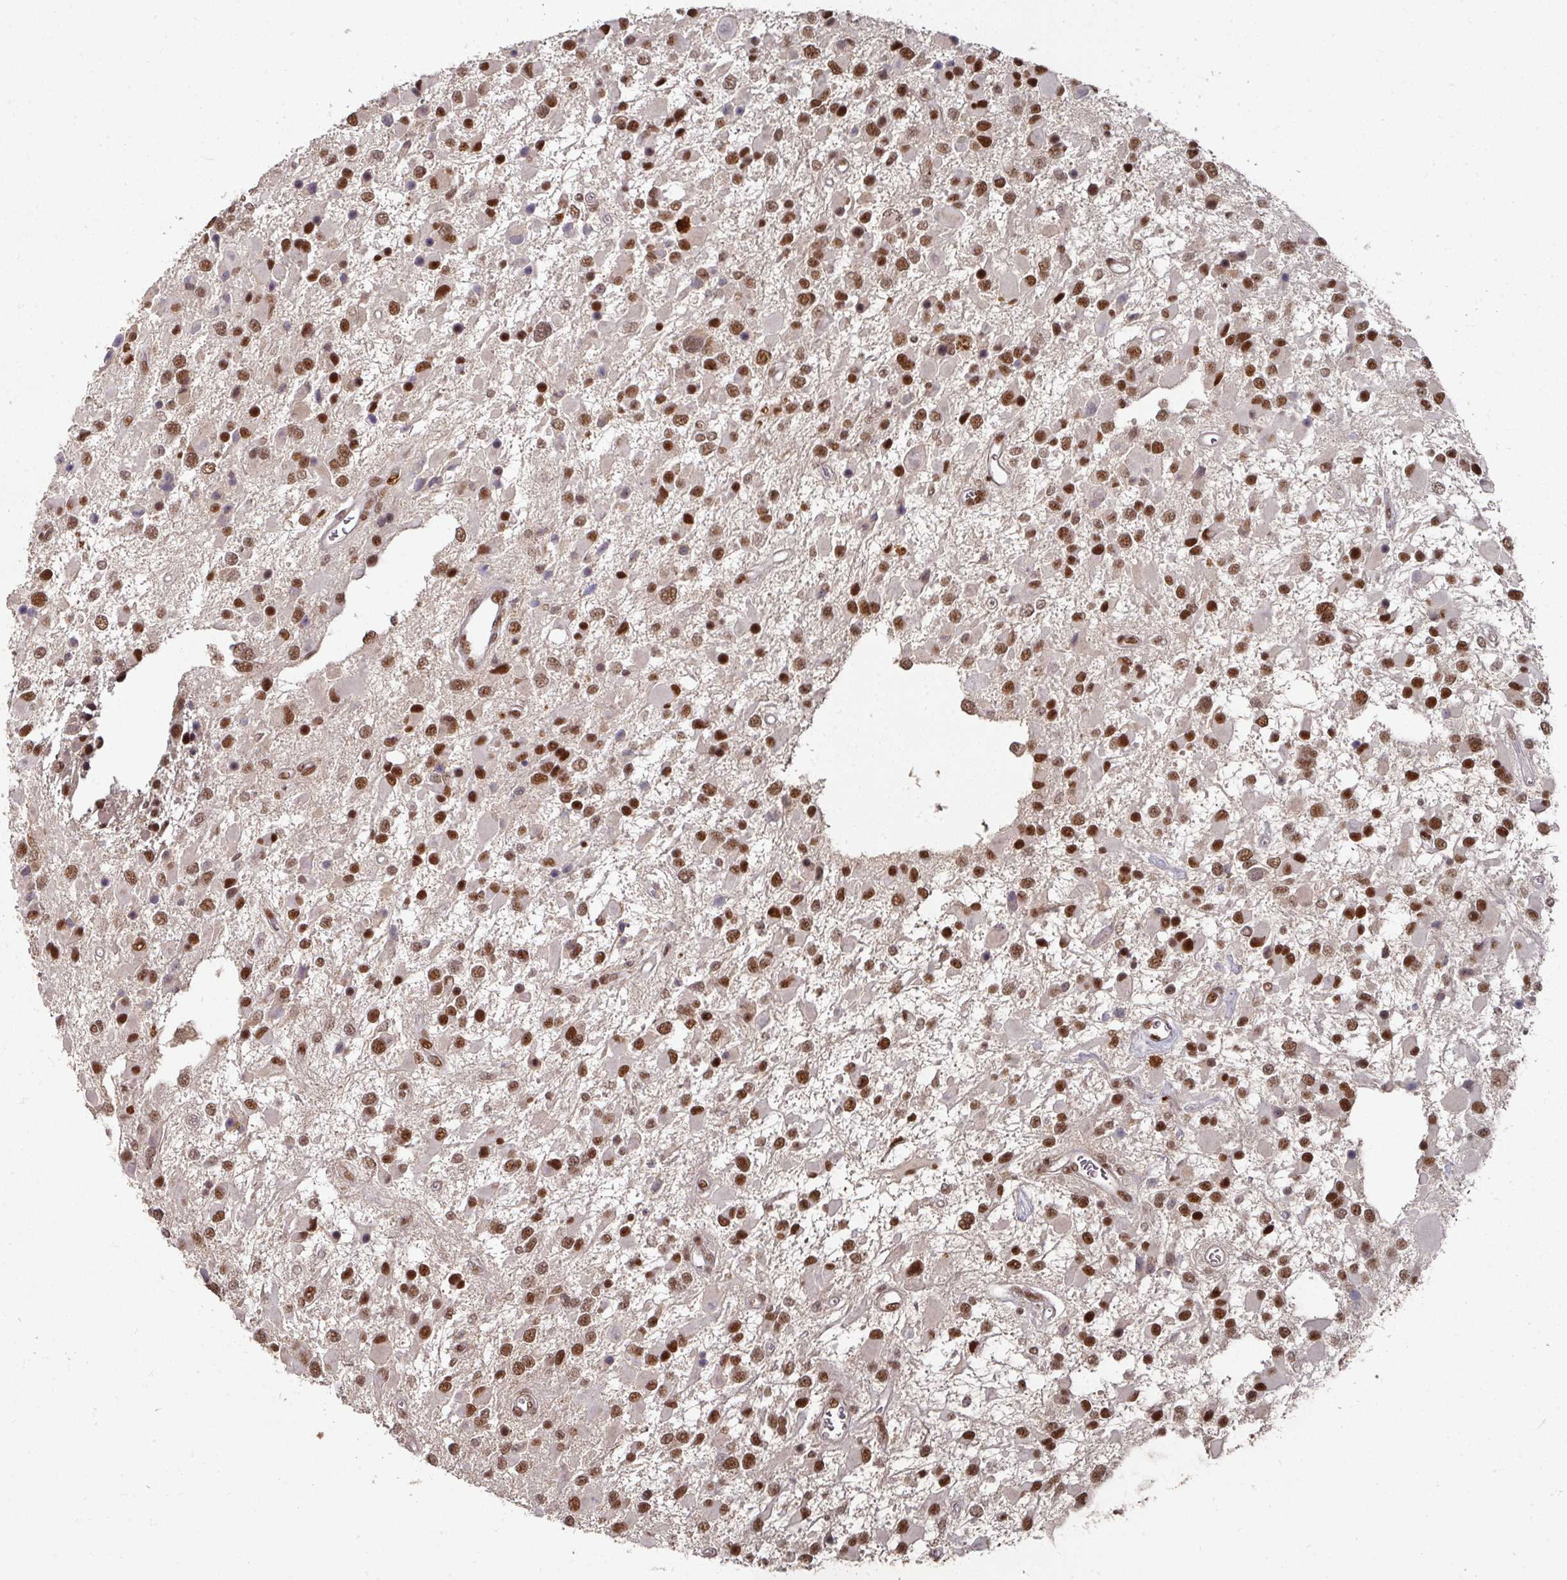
{"staining": {"intensity": "strong", "quantity": ">75%", "location": "nuclear"}, "tissue": "glioma", "cell_type": "Tumor cells", "image_type": "cancer", "snomed": [{"axis": "morphology", "description": "Glioma, malignant, High grade"}, {"axis": "topography", "description": "Brain"}], "caption": "Glioma stained with DAB (3,3'-diaminobenzidine) immunohistochemistry reveals high levels of strong nuclear staining in approximately >75% of tumor cells.", "gene": "MEPCE", "patient": {"sex": "male", "age": 53}}